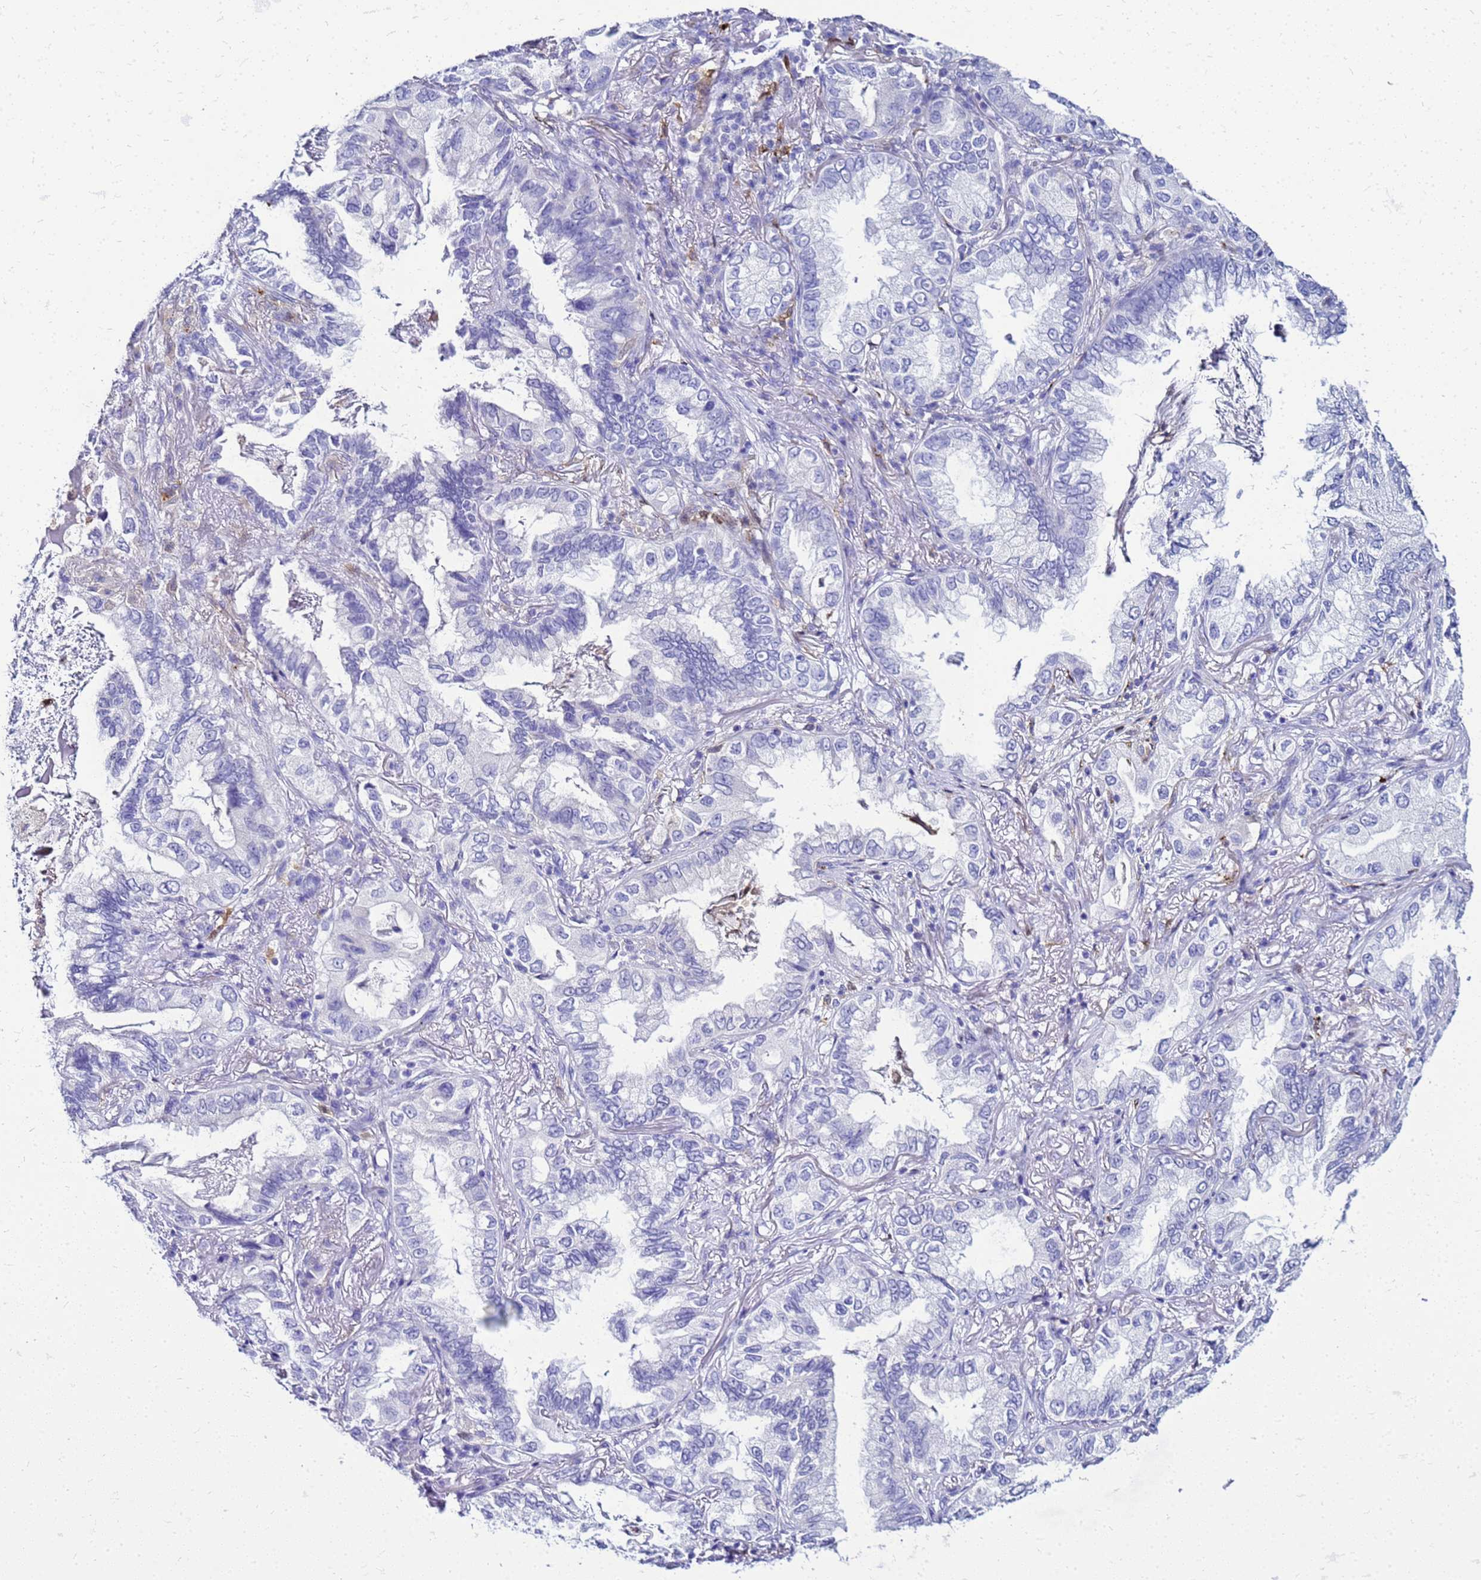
{"staining": {"intensity": "negative", "quantity": "none", "location": "none"}, "tissue": "lung cancer", "cell_type": "Tumor cells", "image_type": "cancer", "snomed": [{"axis": "morphology", "description": "Adenocarcinoma, NOS"}, {"axis": "topography", "description": "Lung"}], "caption": "Tumor cells are negative for brown protein staining in adenocarcinoma (lung). (DAB (3,3'-diaminobenzidine) IHC, high magnification).", "gene": "CSTA", "patient": {"sex": "female", "age": 69}}